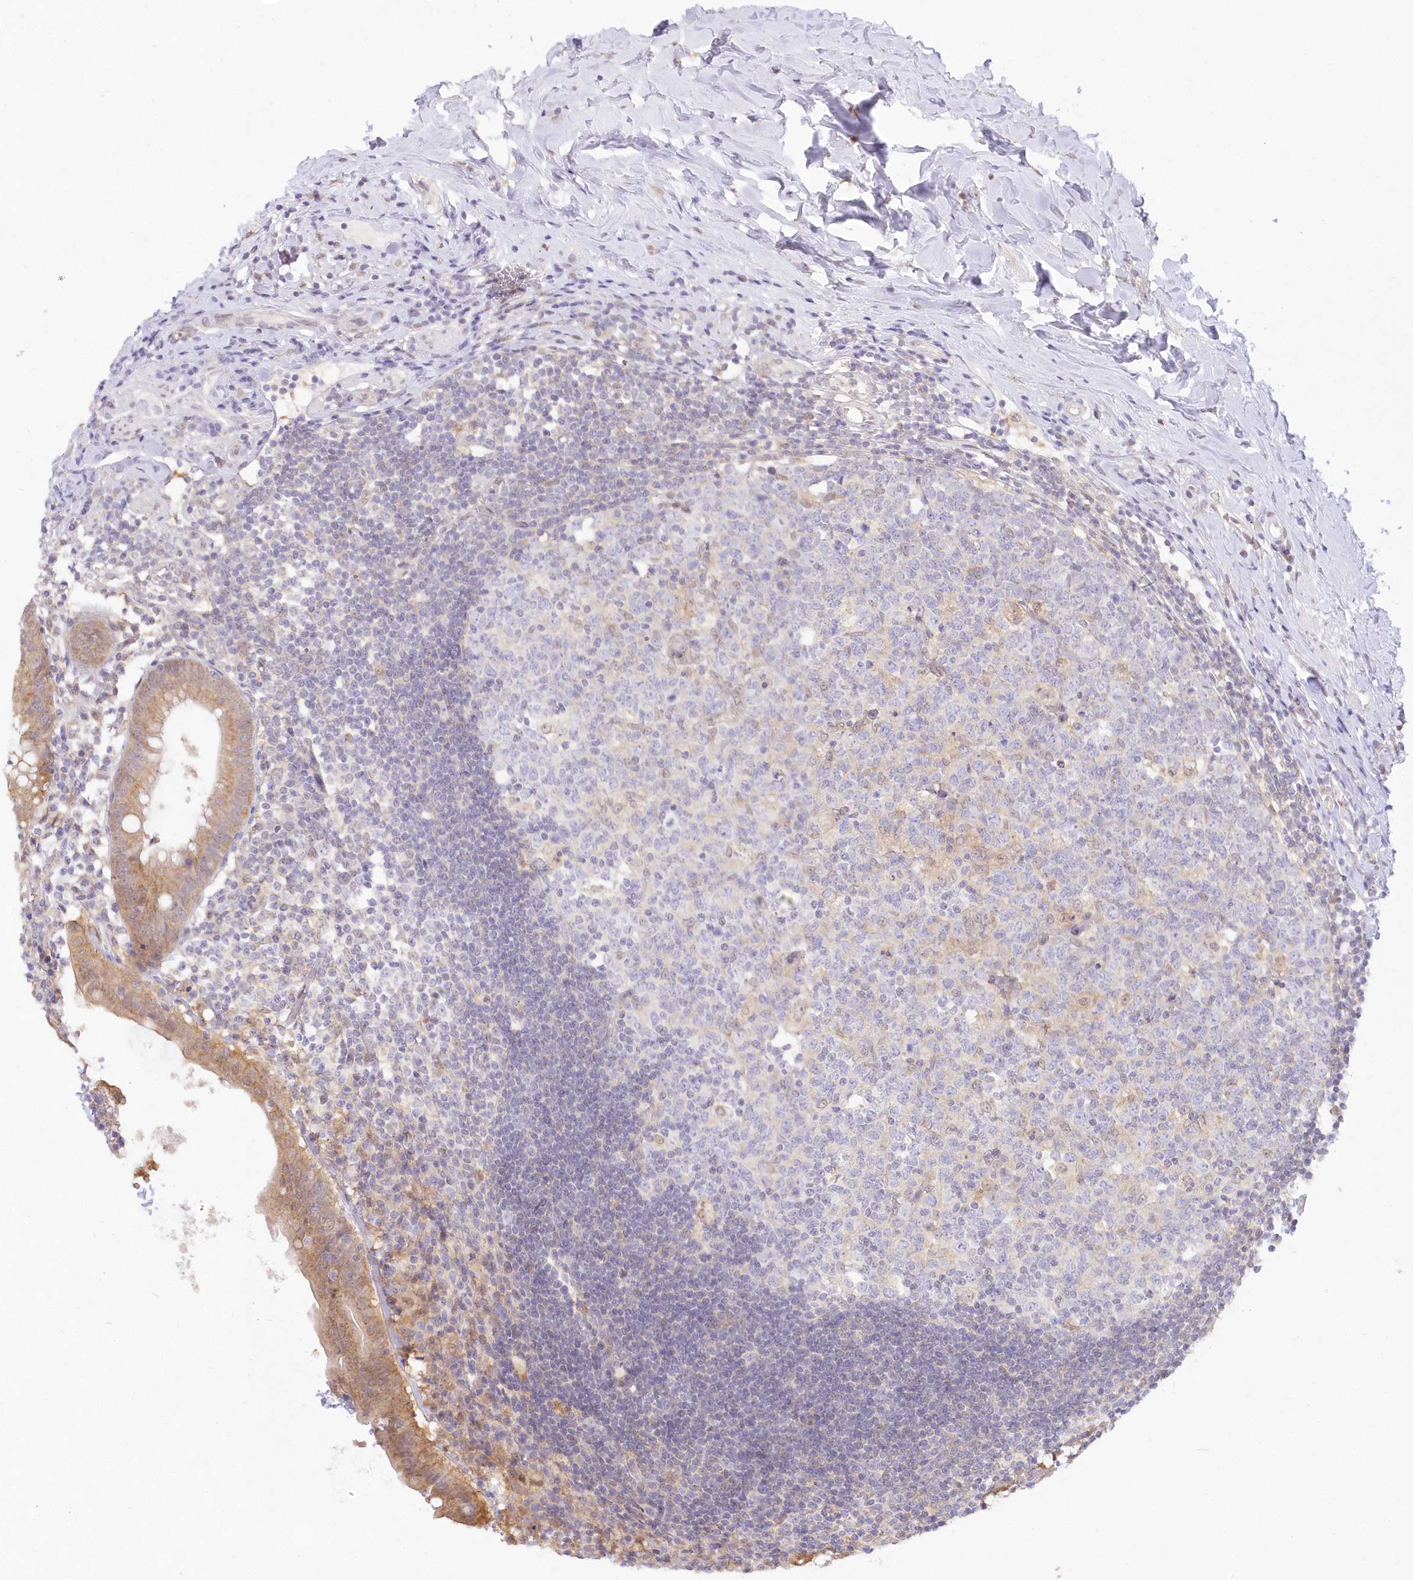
{"staining": {"intensity": "moderate", "quantity": ">75%", "location": "cytoplasmic/membranous"}, "tissue": "appendix", "cell_type": "Glandular cells", "image_type": "normal", "snomed": [{"axis": "morphology", "description": "Normal tissue, NOS"}, {"axis": "topography", "description": "Appendix"}], "caption": "Protein expression analysis of benign appendix demonstrates moderate cytoplasmic/membranous expression in approximately >75% of glandular cells.", "gene": "RNPEP", "patient": {"sex": "female", "age": 54}}